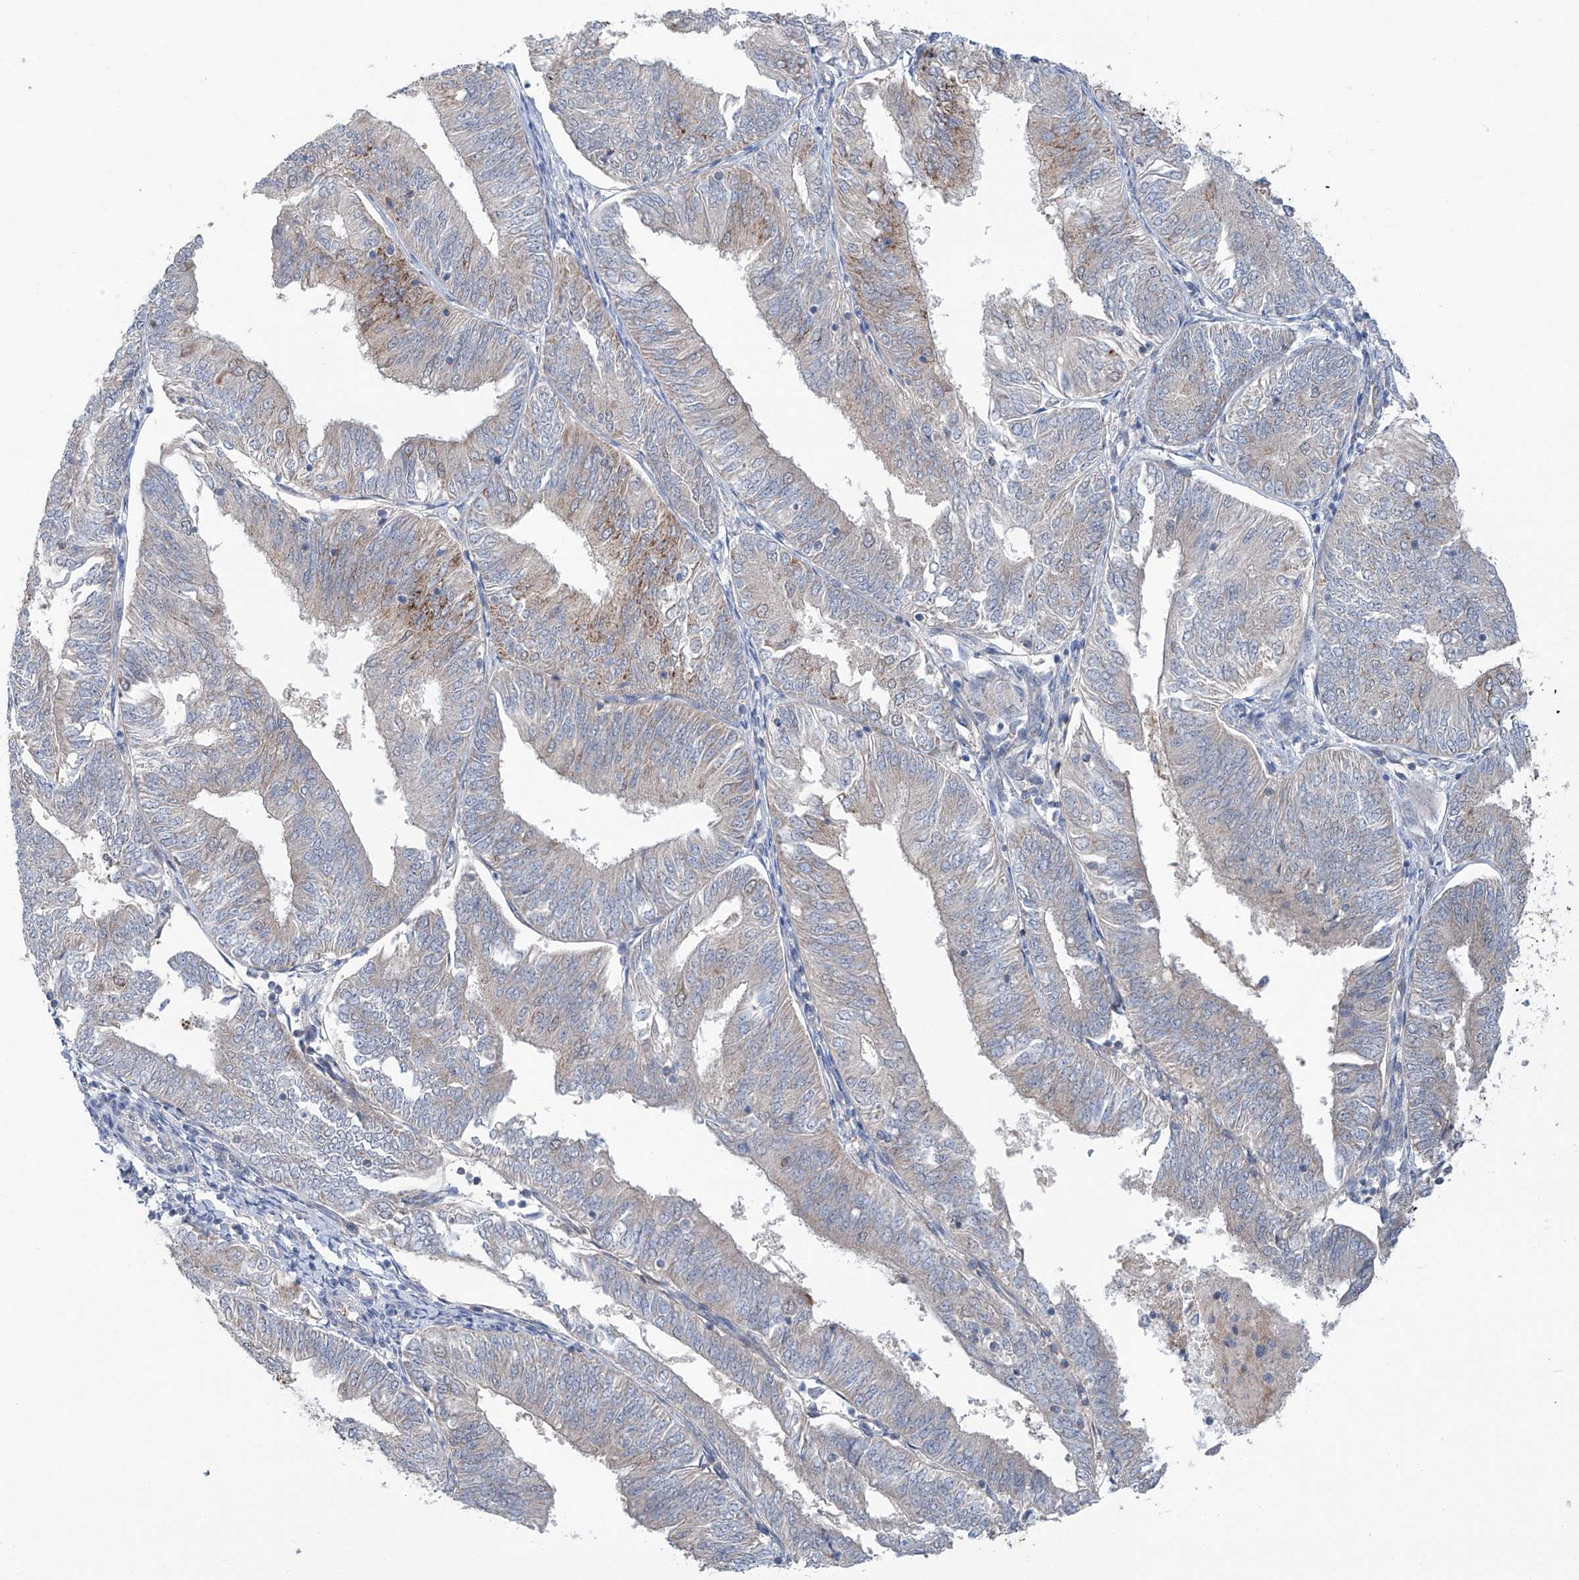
{"staining": {"intensity": "weak", "quantity": "<25%", "location": "cytoplasmic/membranous"}, "tissue": "endometrial cancer", "cell_type": "Tumor cells", "image_type": "cancer", "snomed": [{"axis": "morphology", "description": "Adenocarcinoma, NOS"}, {"axis": "topography", "description": "Endometrium"}], "caption": "The histopathology image shows no staining of tumor cells in adenocarcinoma (endometrial). The staining is performed using DAB (3,3'-diaminobenzidine) brown chromogen with nuclei counter-stained in using hematoxylin.", "gene": "SIX4", "patient": {"sex": "female", "age": 58}}